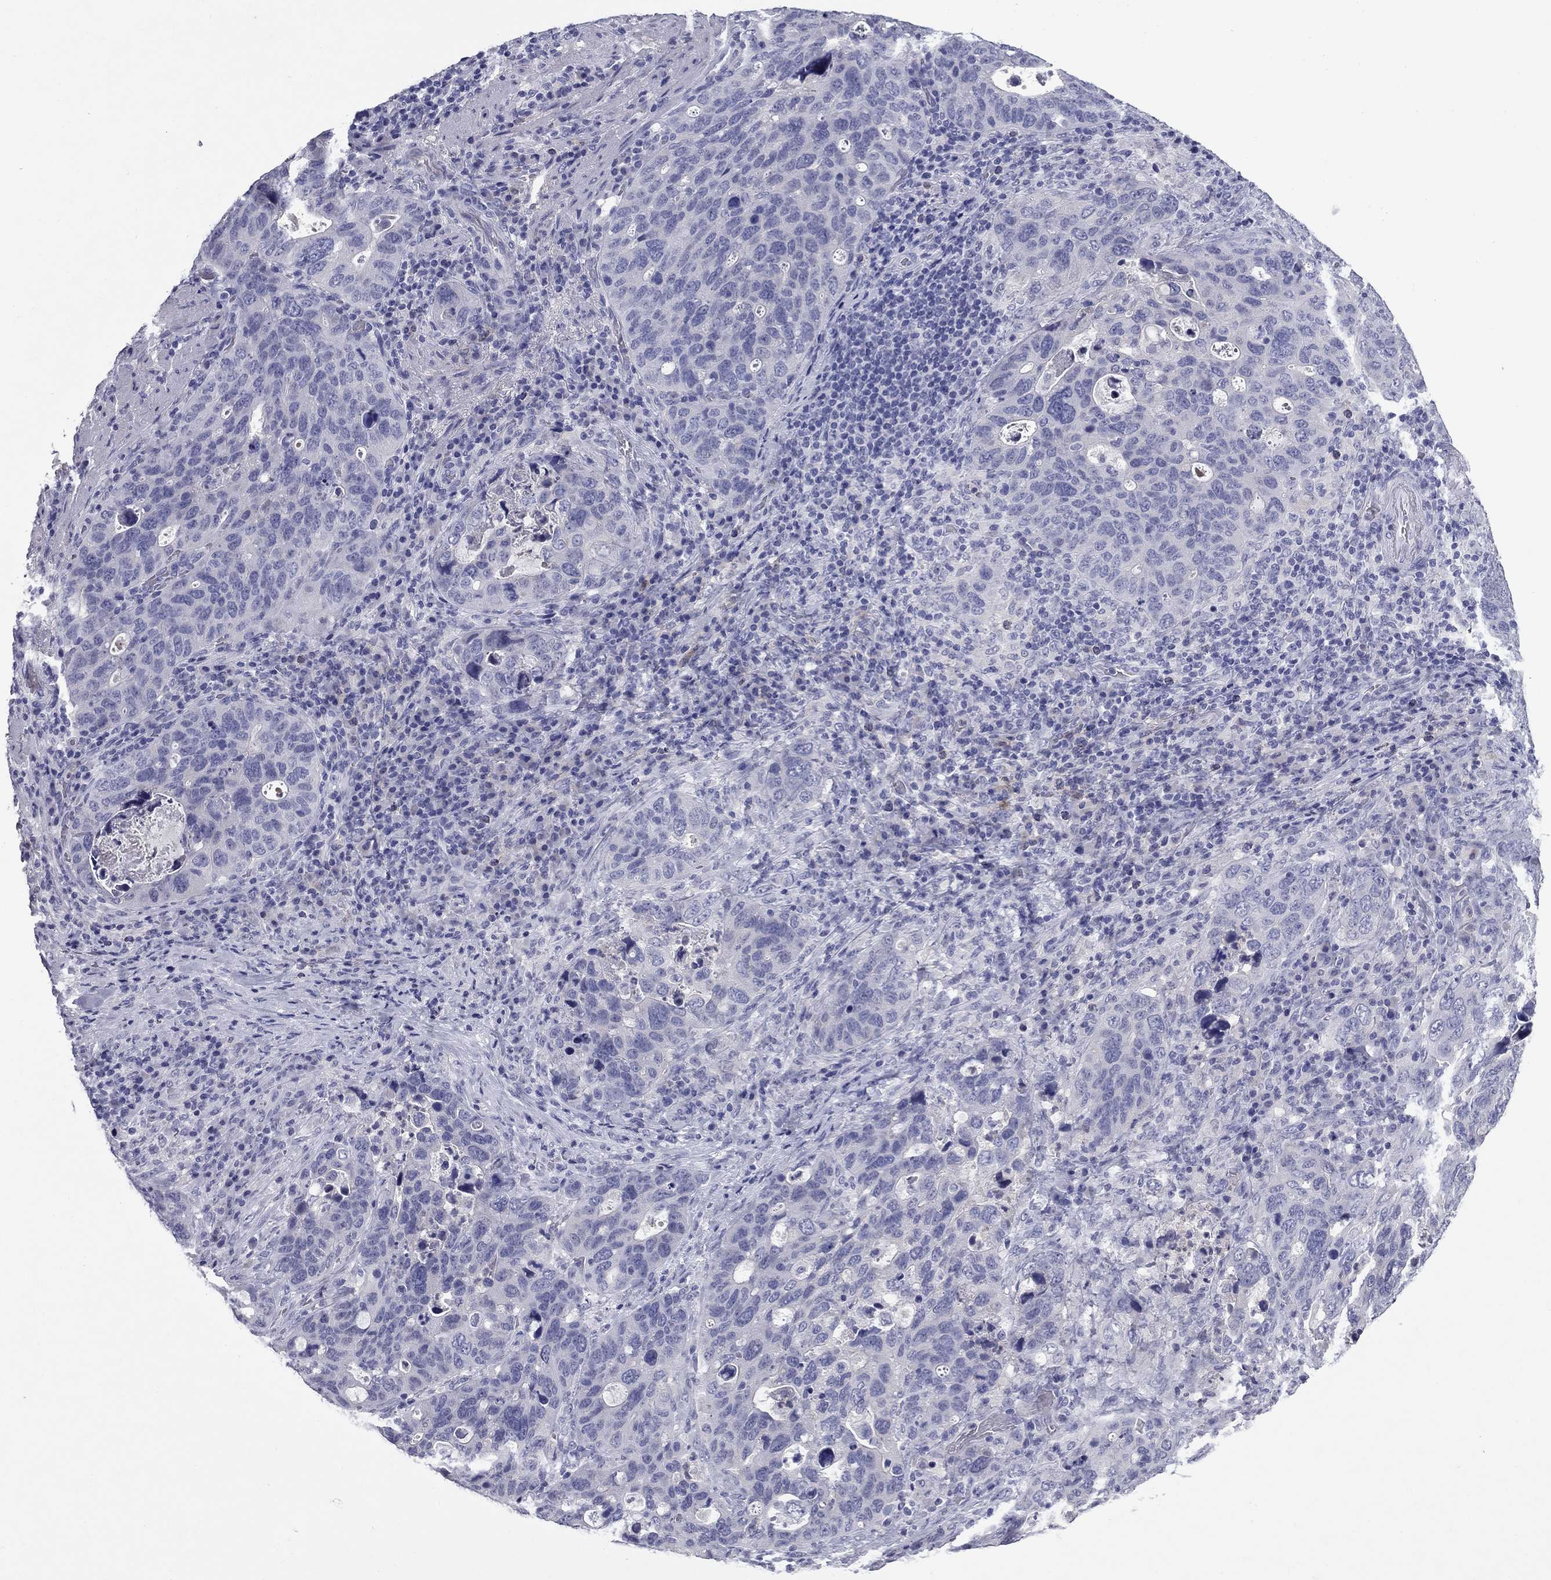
{"staining": {"intensity": "negative", "quantity": "none", "location": "none"}, "tissue": "stomach cancer", "cell_type": "Tumor cells", "image_type": "cancer", "snomed": [{"axis": "morphology", "description": "Adenocarcinoma, NOS"}, {"axis": "topography", "description": "Stomach"}], "caption": "This histopathology image is of stomach adenocarcinoma stained with IHC to label a protein in brown with the nuclei are counter-stained blue. There is no positivity in tumor cells.", "gene": "CFAP119", "patient": {"sex": "male", "age": 54}}